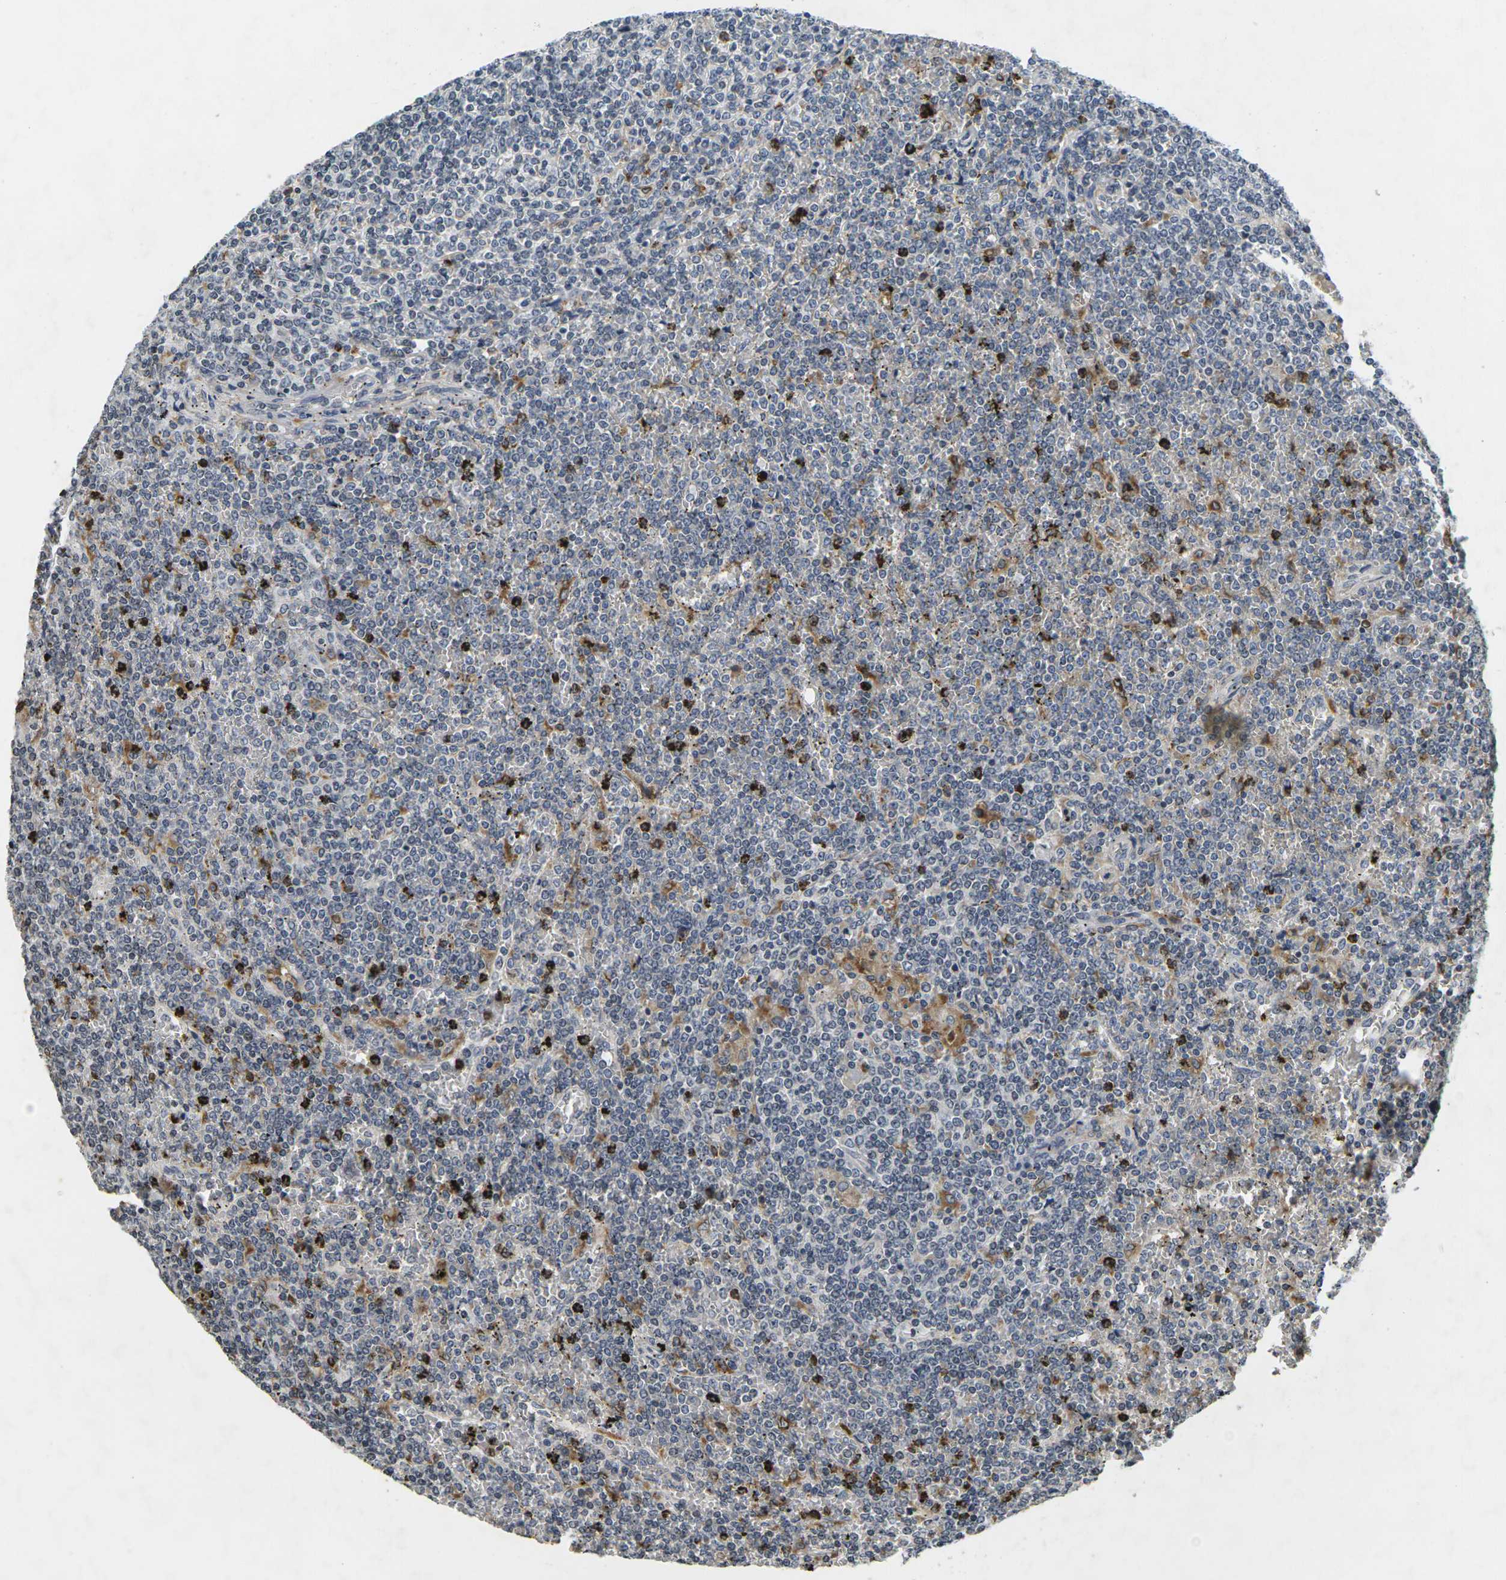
{"staining": {"intensity": "moderate", "quantity": "<25%", "location": "cytoplasmic/membranous"}, "tissue": "lymphoma", "cell_type": "Tumor cells", "image_type": "cancer", "snomed": [{"axis": "morphology", "description": "Malignant lymphoma, non-Hodgkin's type, Low grade"}, {"axis": "topography", "description": "Spleen"}], "caption": "Human lymphoma stained with a brown dye exhibits moderate cytoplasmic/membranous positive positivity in about <25% of tumor cells.", "gene": "C1QC", "patient": {"sex": "female", "age": 19}}